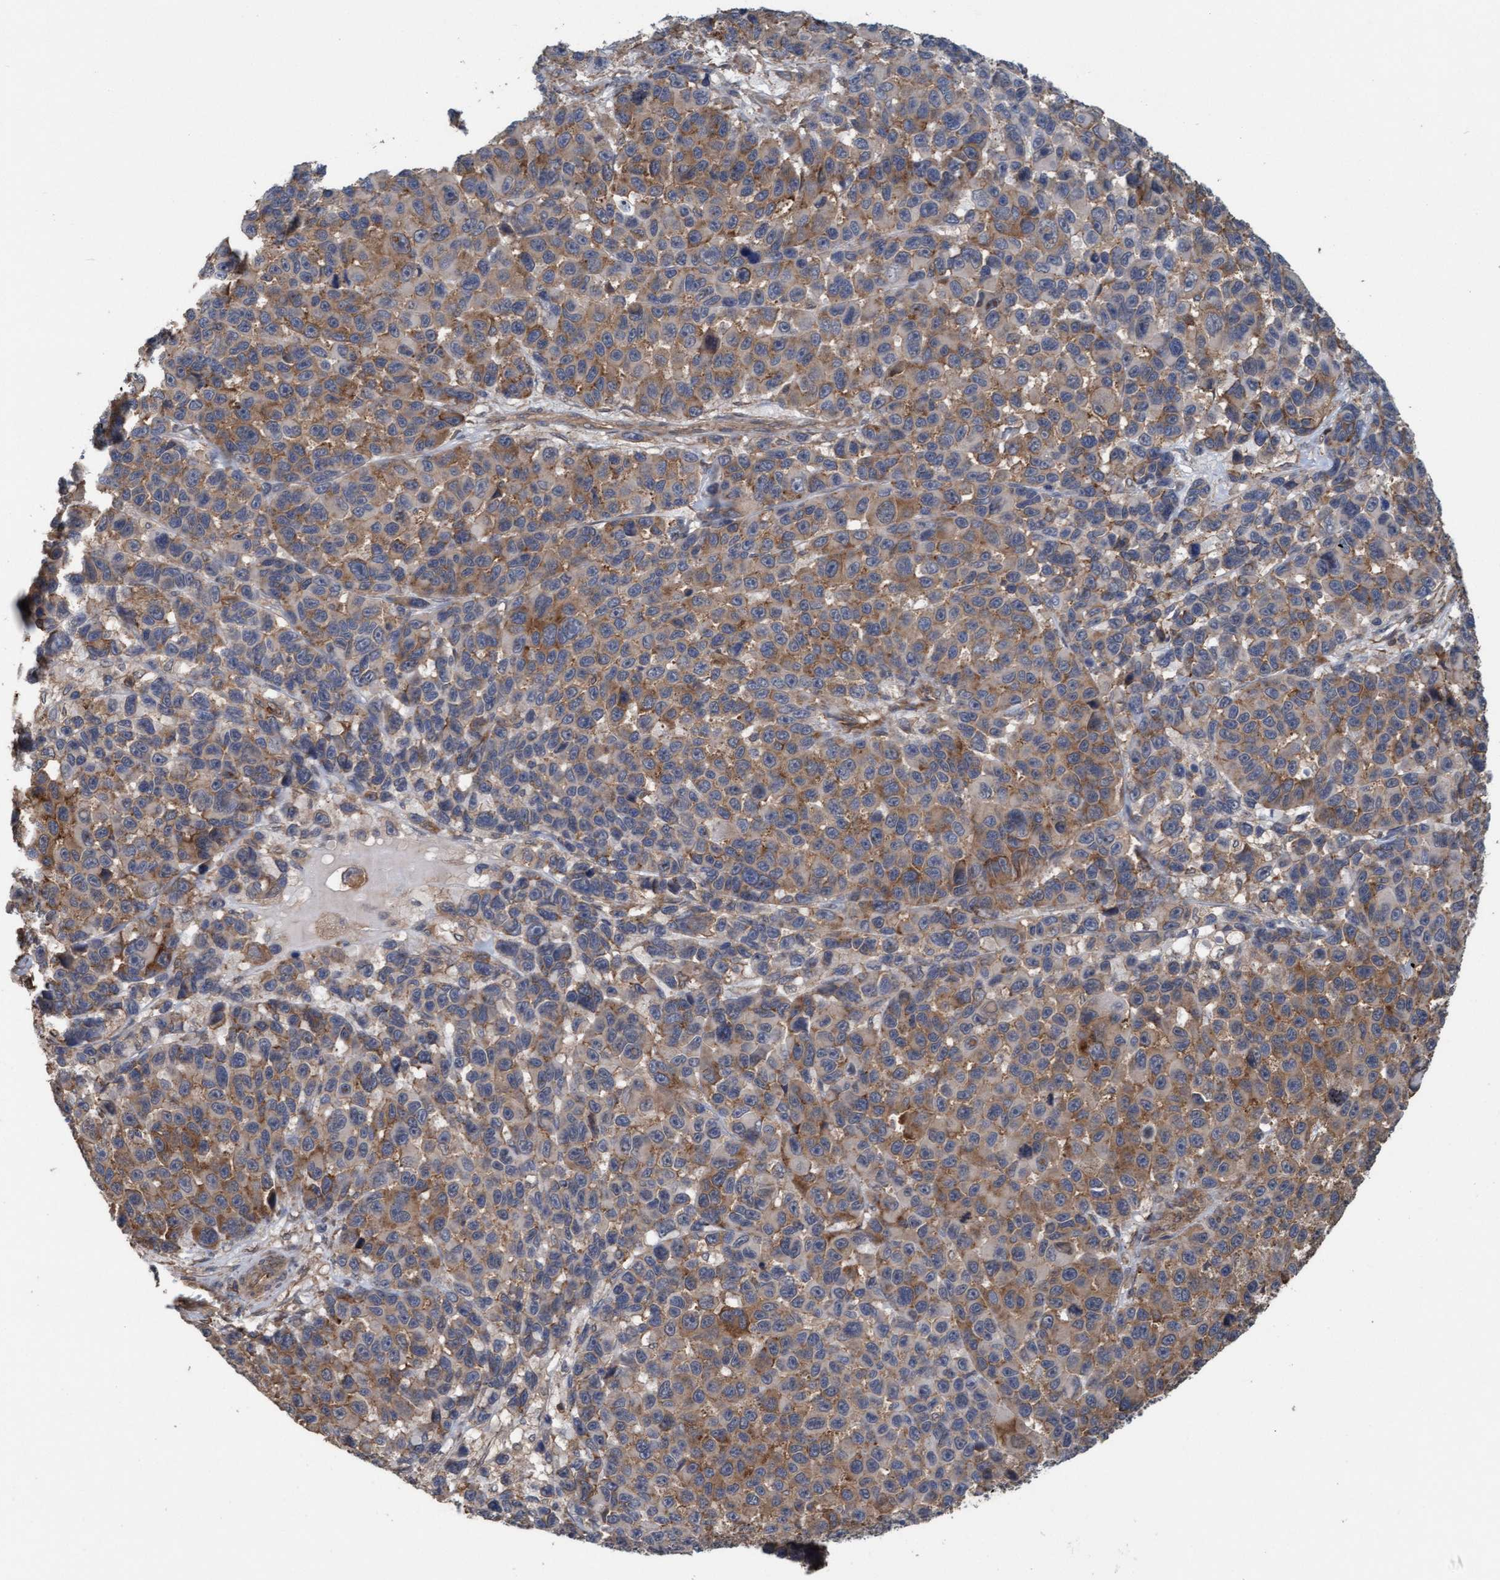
{"staining": {"intensity": "moderate", "quantity": ">75%", "location": "cytoplasmic/membranous"}, "tissue": "melanoma", "cell_type": "Tumor cells", "image_type": "cancer", "snomed": [{"axis": "morphology", "description": "Malignant melanoma, NOS"}, {"axis": "topography", "description": "Skin"}], "caption": "Human malignant melanoma stained with a brown dye exhibits moderate cytoplasmic/membranous positive positivity in about >75% of tumor cells.", "gene": "FXR2", "patient": {"sex": "male", "age": 53}}